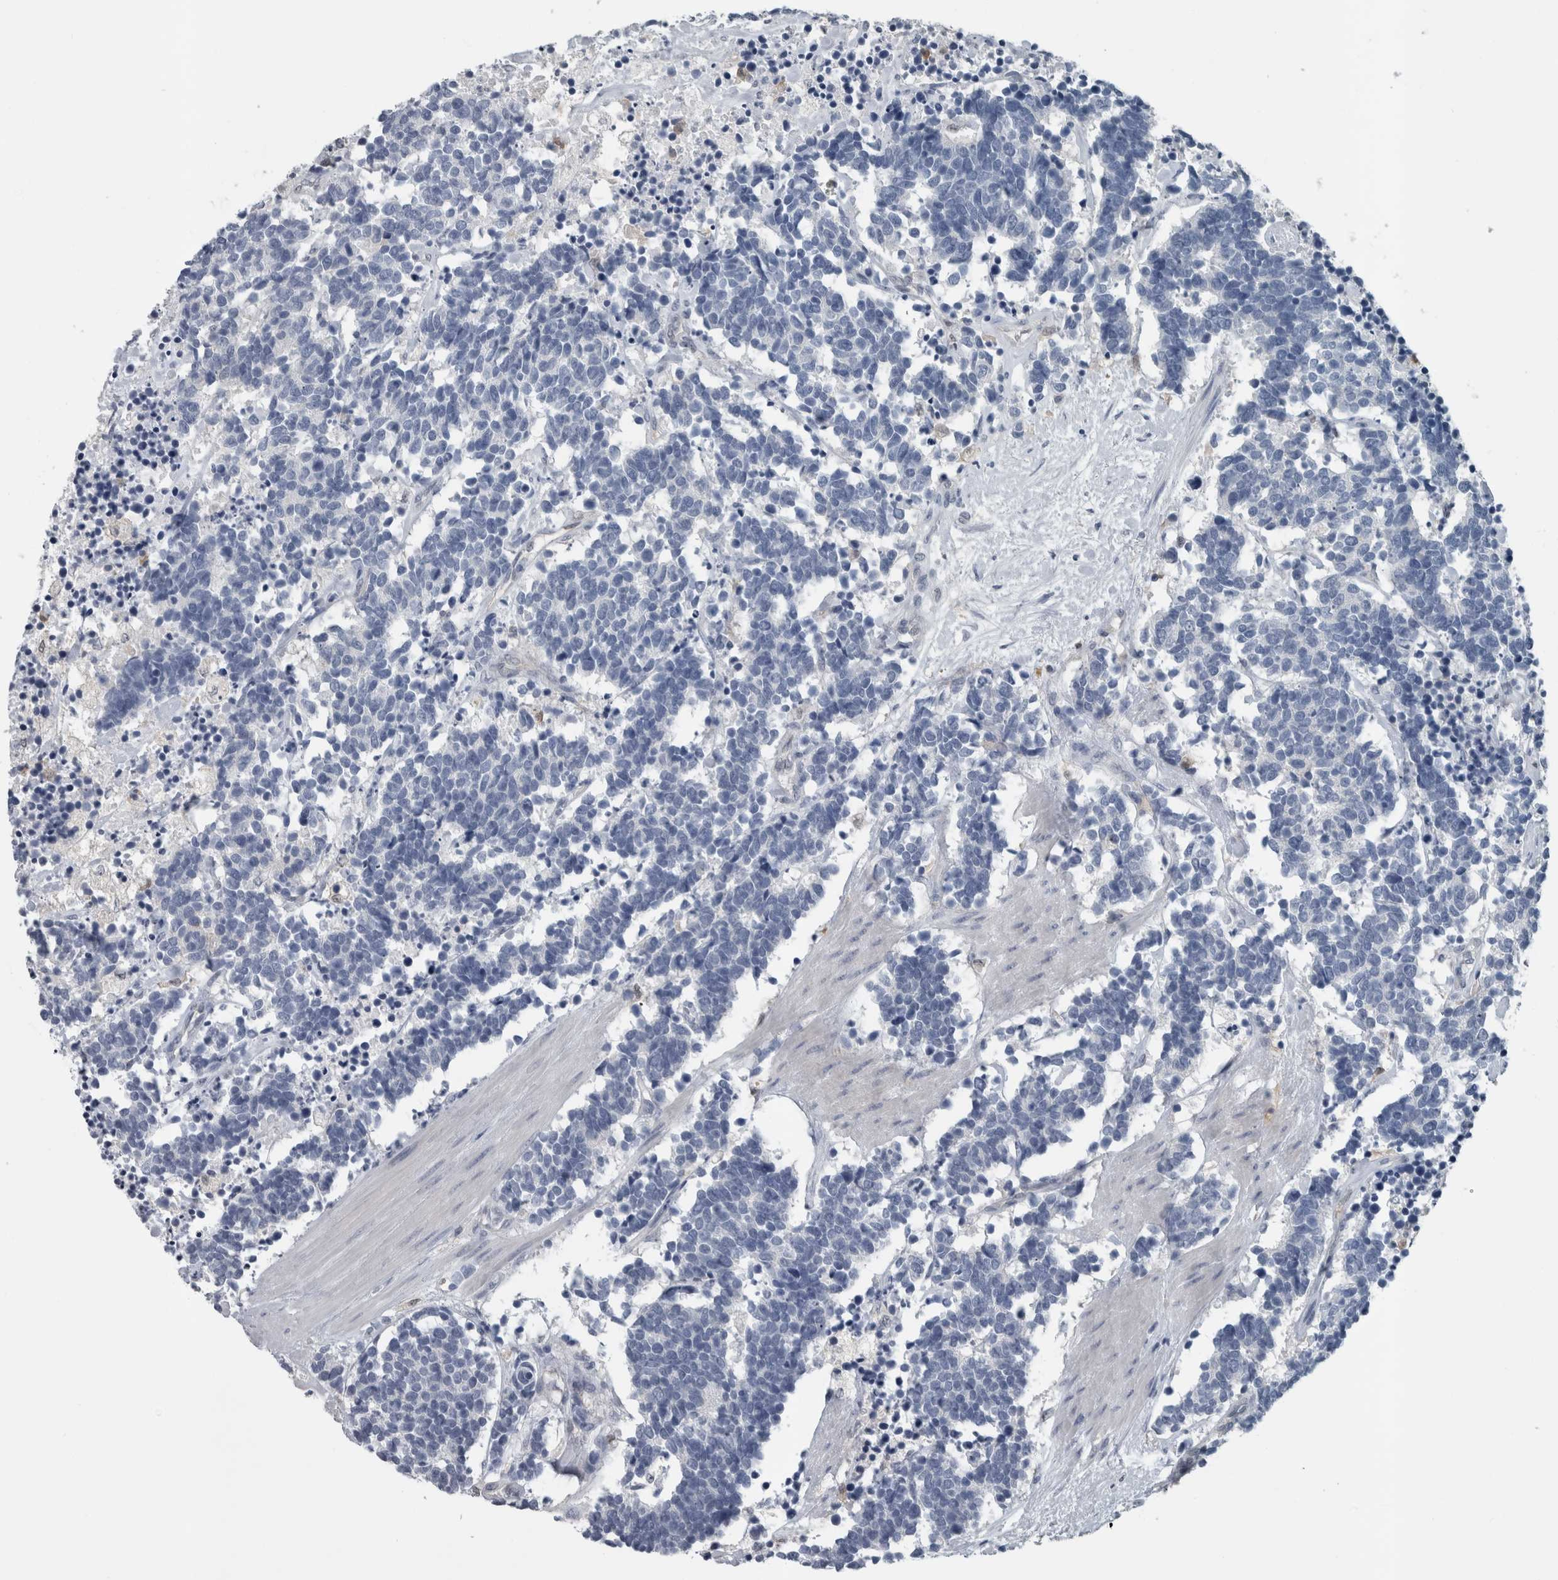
{"staining": {"intensity": "negative", "quantity": "none", "location": "none"}, "tissue": "carcinoid", "cell_type": "Tumor cells", "image_type": "cancer", "snomed": [{"axis": "morphology", "description": "Carcinoma, NOS"}, {"axis": "morphology", "description": "Carcinoid, malignant, NOS"}, {"axis": "topography", "description": "Urinary bladder"}], "caption": "Human carcinoma stained for a protein using IHC displays no expression in tumor cells.", "gene": "NAPRT", "patient": {"sex": "male", "age": 57}}